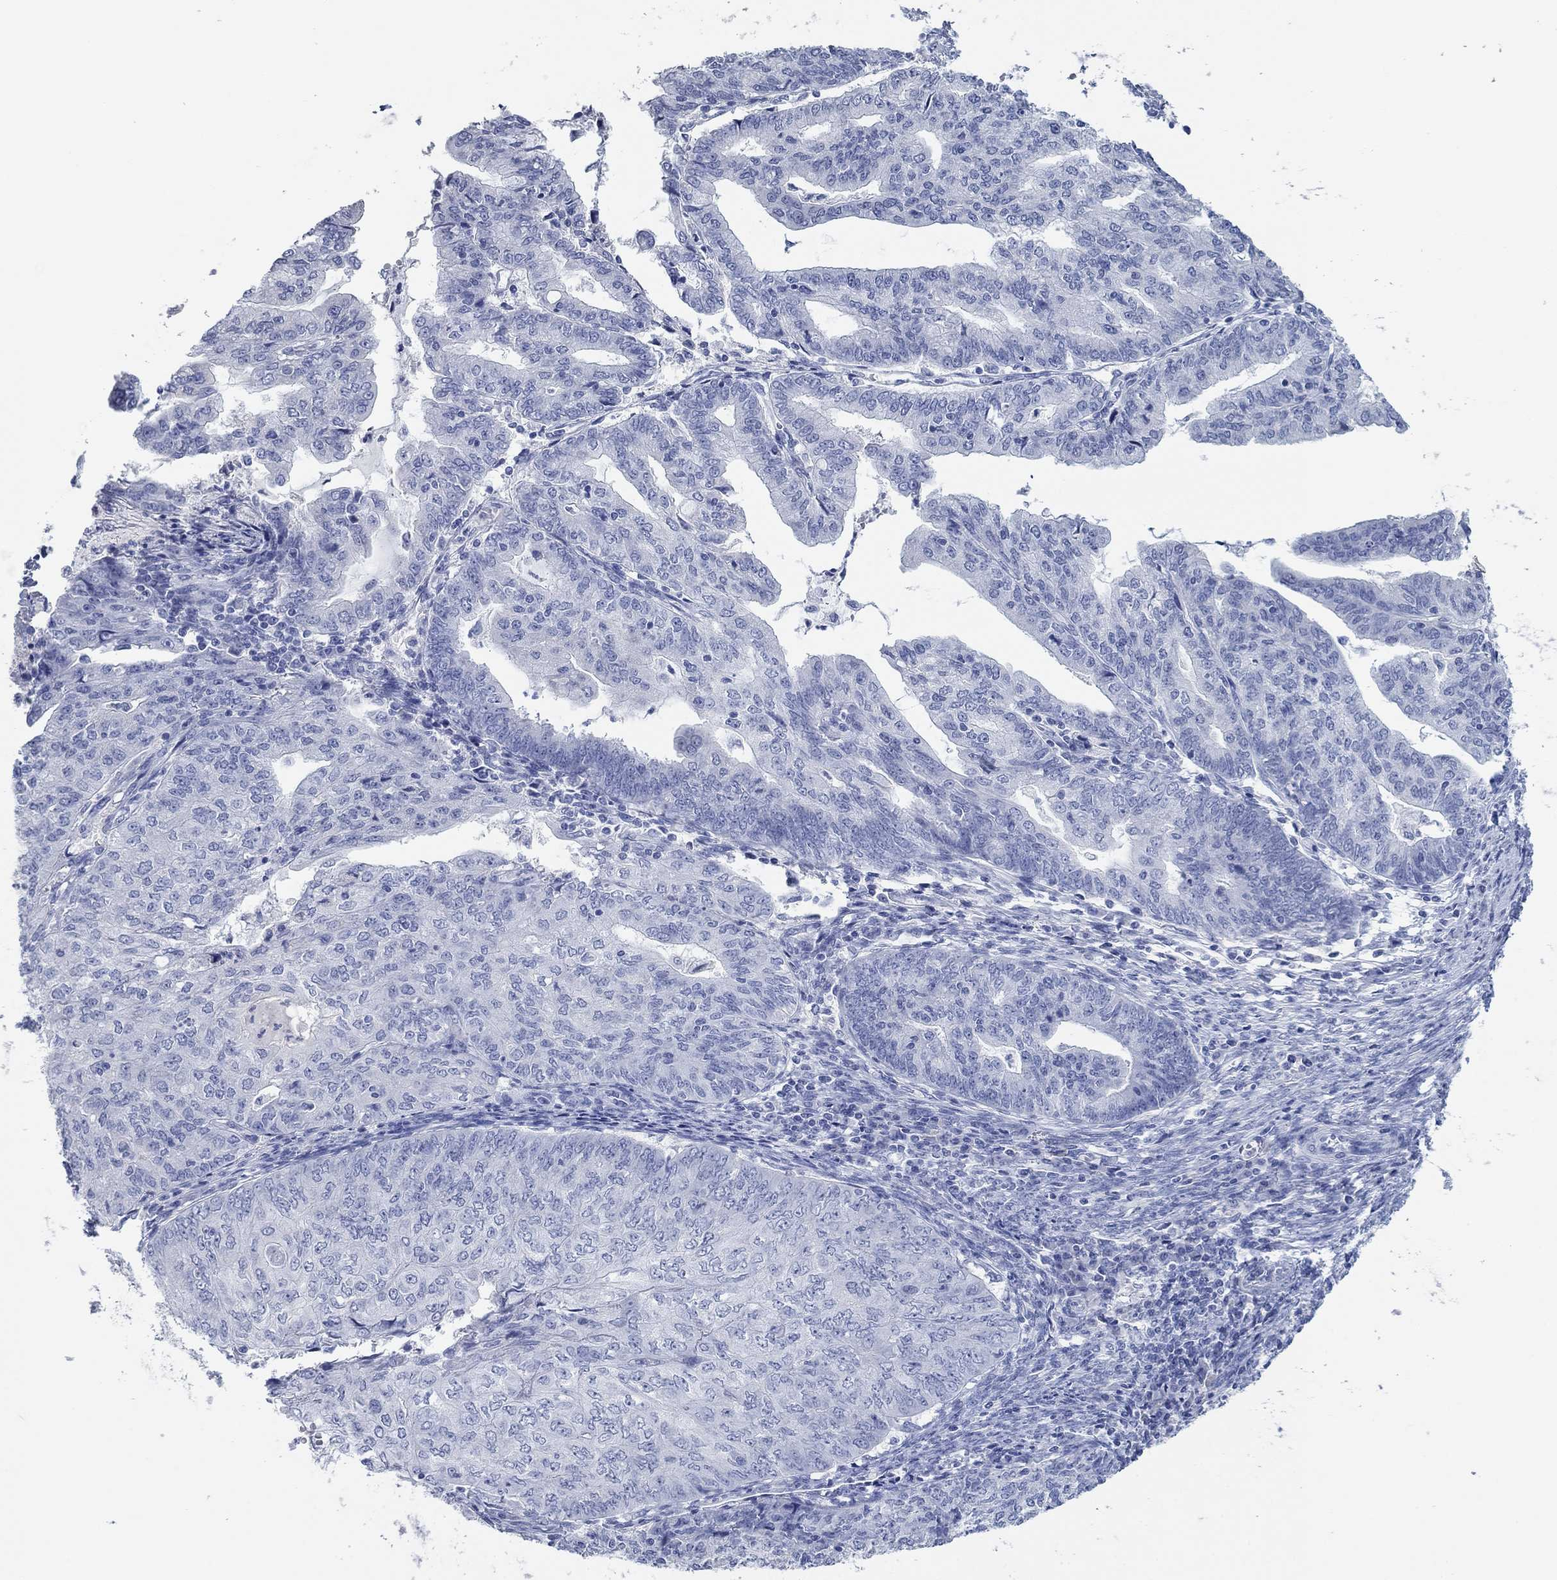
{"staining": {"intensity": "negative", "quantity": "none", "location": "none"}, "tissue": "endometrial cancer", "cell_type": "Tumor cells", "image_type": "cancer", "snomed": [{"axis": "morphology", "description": "Adenocarcinoma, NOS"}, {"axis": "topography", "description": "Endometrium"}], "caption": "A photomicrograph of human adenocarcinoma (endometrial) is negative for staining in tumor cells.", "gene": "POU5F1", "patient": {"sex": "female", "age": 82}}